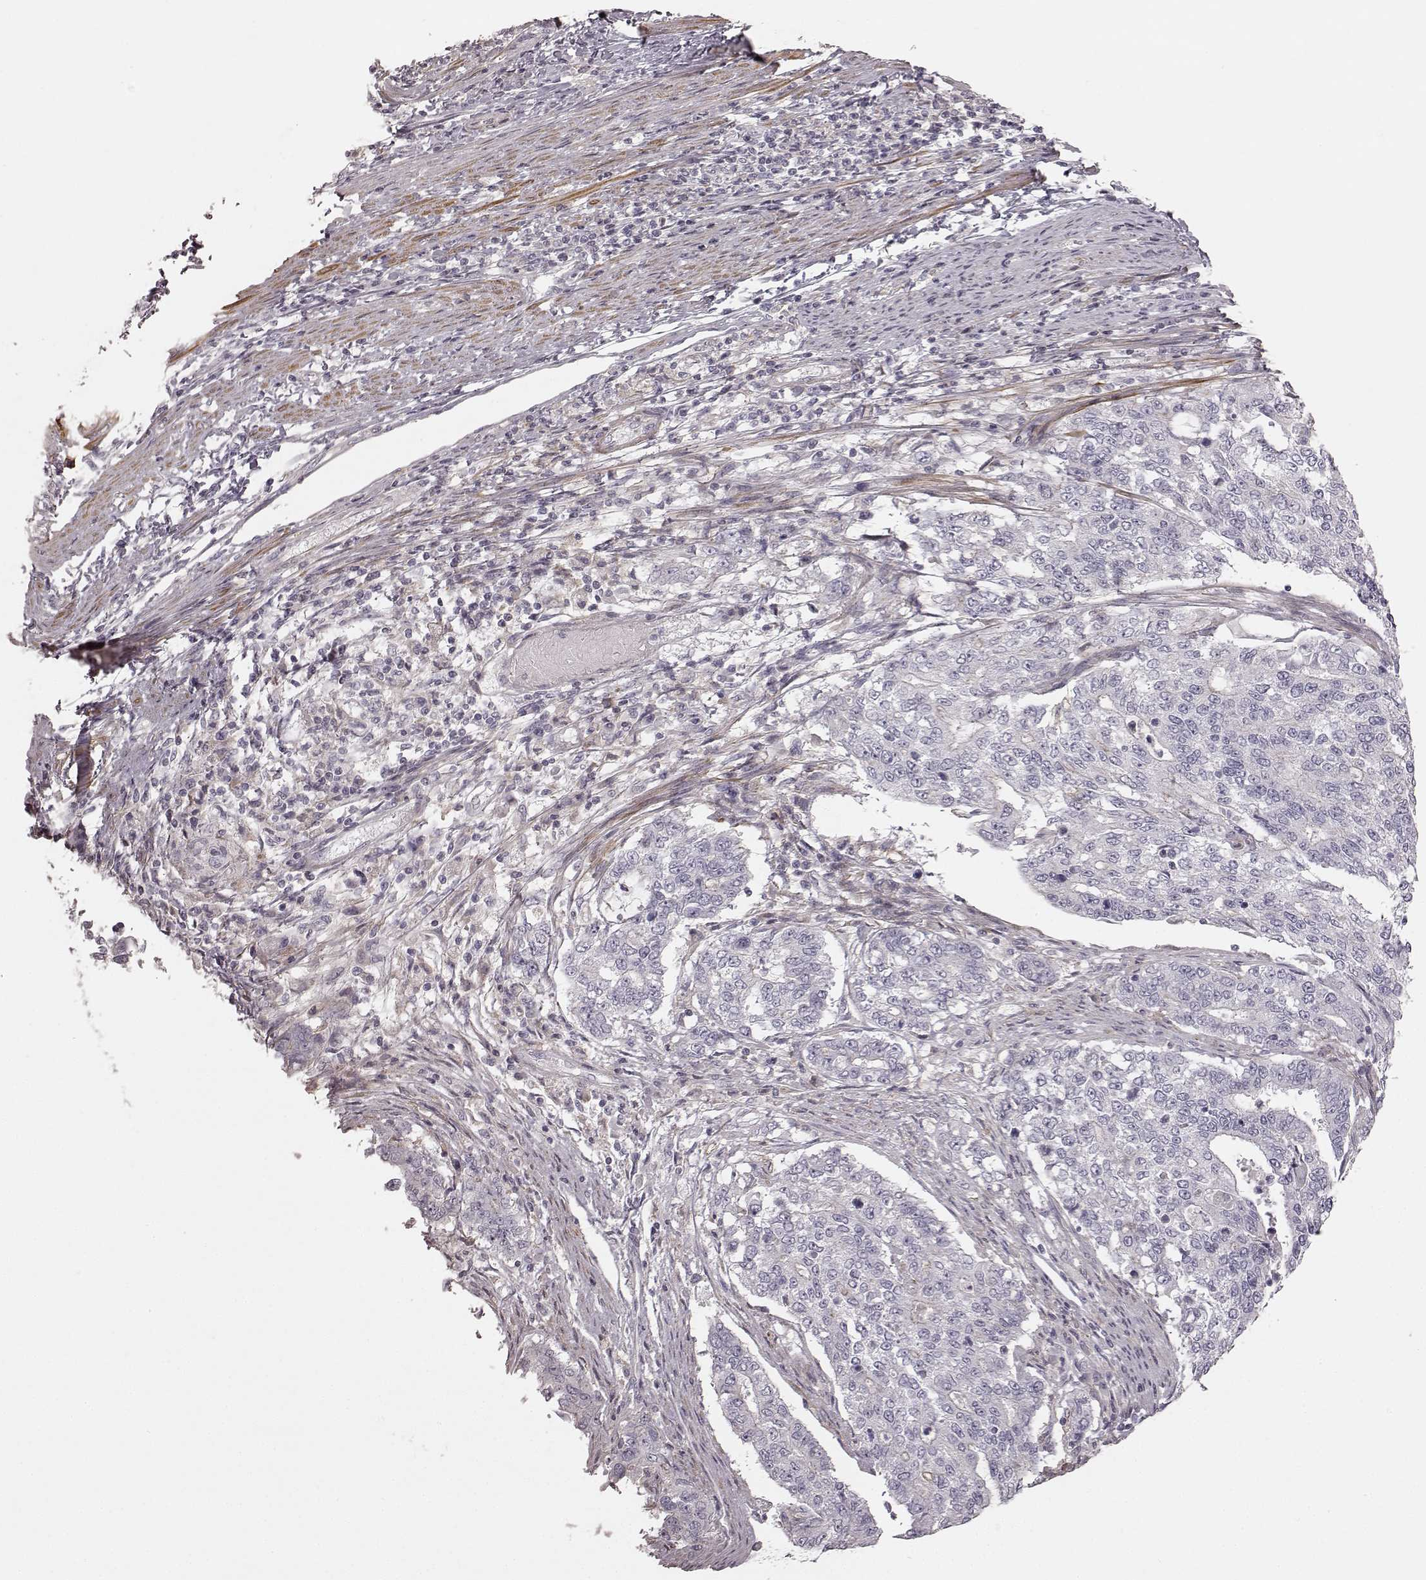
{"staining": {"intensity": "negative", "quantity": "none", "location": "none"}, "tissue": "endometrial cancer", "cell_type": "Tumor cells", "image_type": "cancer", "snomed": [{"axis": "morphology", "description": "Adenocarcinoma, NOS"}, {"axis": "topography", "description": "Uterus"}], "caption": "Human endometrial cancer (adenocarcinoma) stained for a protein using immunohistochemistry (IHC) exhibits no staining in tumor cells.", "gene": "PRLHR", "patient": {"sex": "female", "age": 59}}